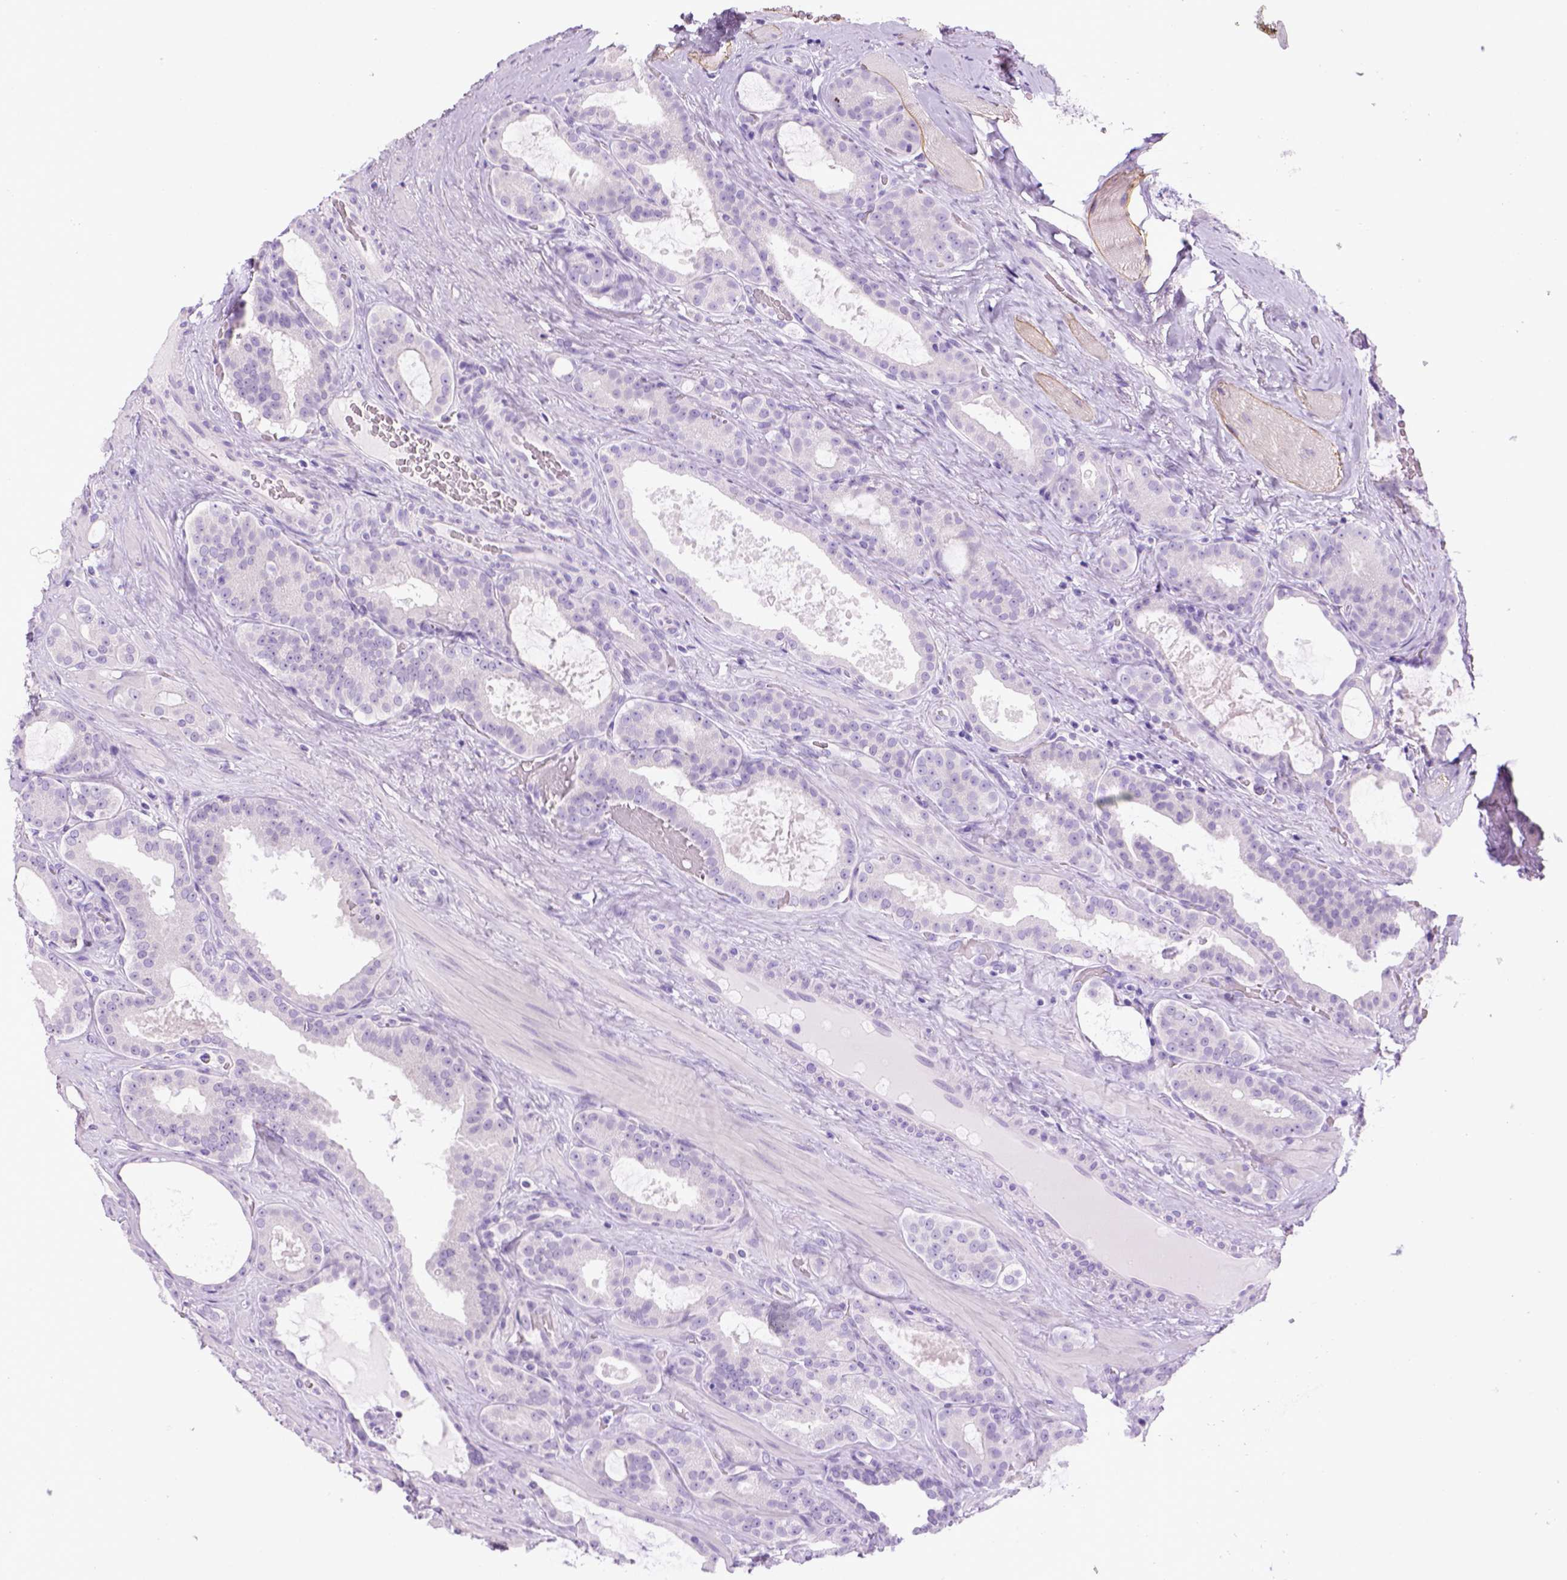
{"staining": {"intensity": "negative", "quantity": "none", "location": "none"}, "tissue": "prostate cancer", "cell_type": "Tumor cells", "image_type": "cancer", "snomed": [{"axis": "morphology", "description": "Adenocarcinoma, NOS"}, {"axis": "topography", "description": "Prostate"}], "caption": "Immunohistochemical staining of prostate cancer (adenocarcinoma) displays no significant positivity in tumor cells.", "gene": "SGCG", "patient": {"sex": "male", "age": 67}}